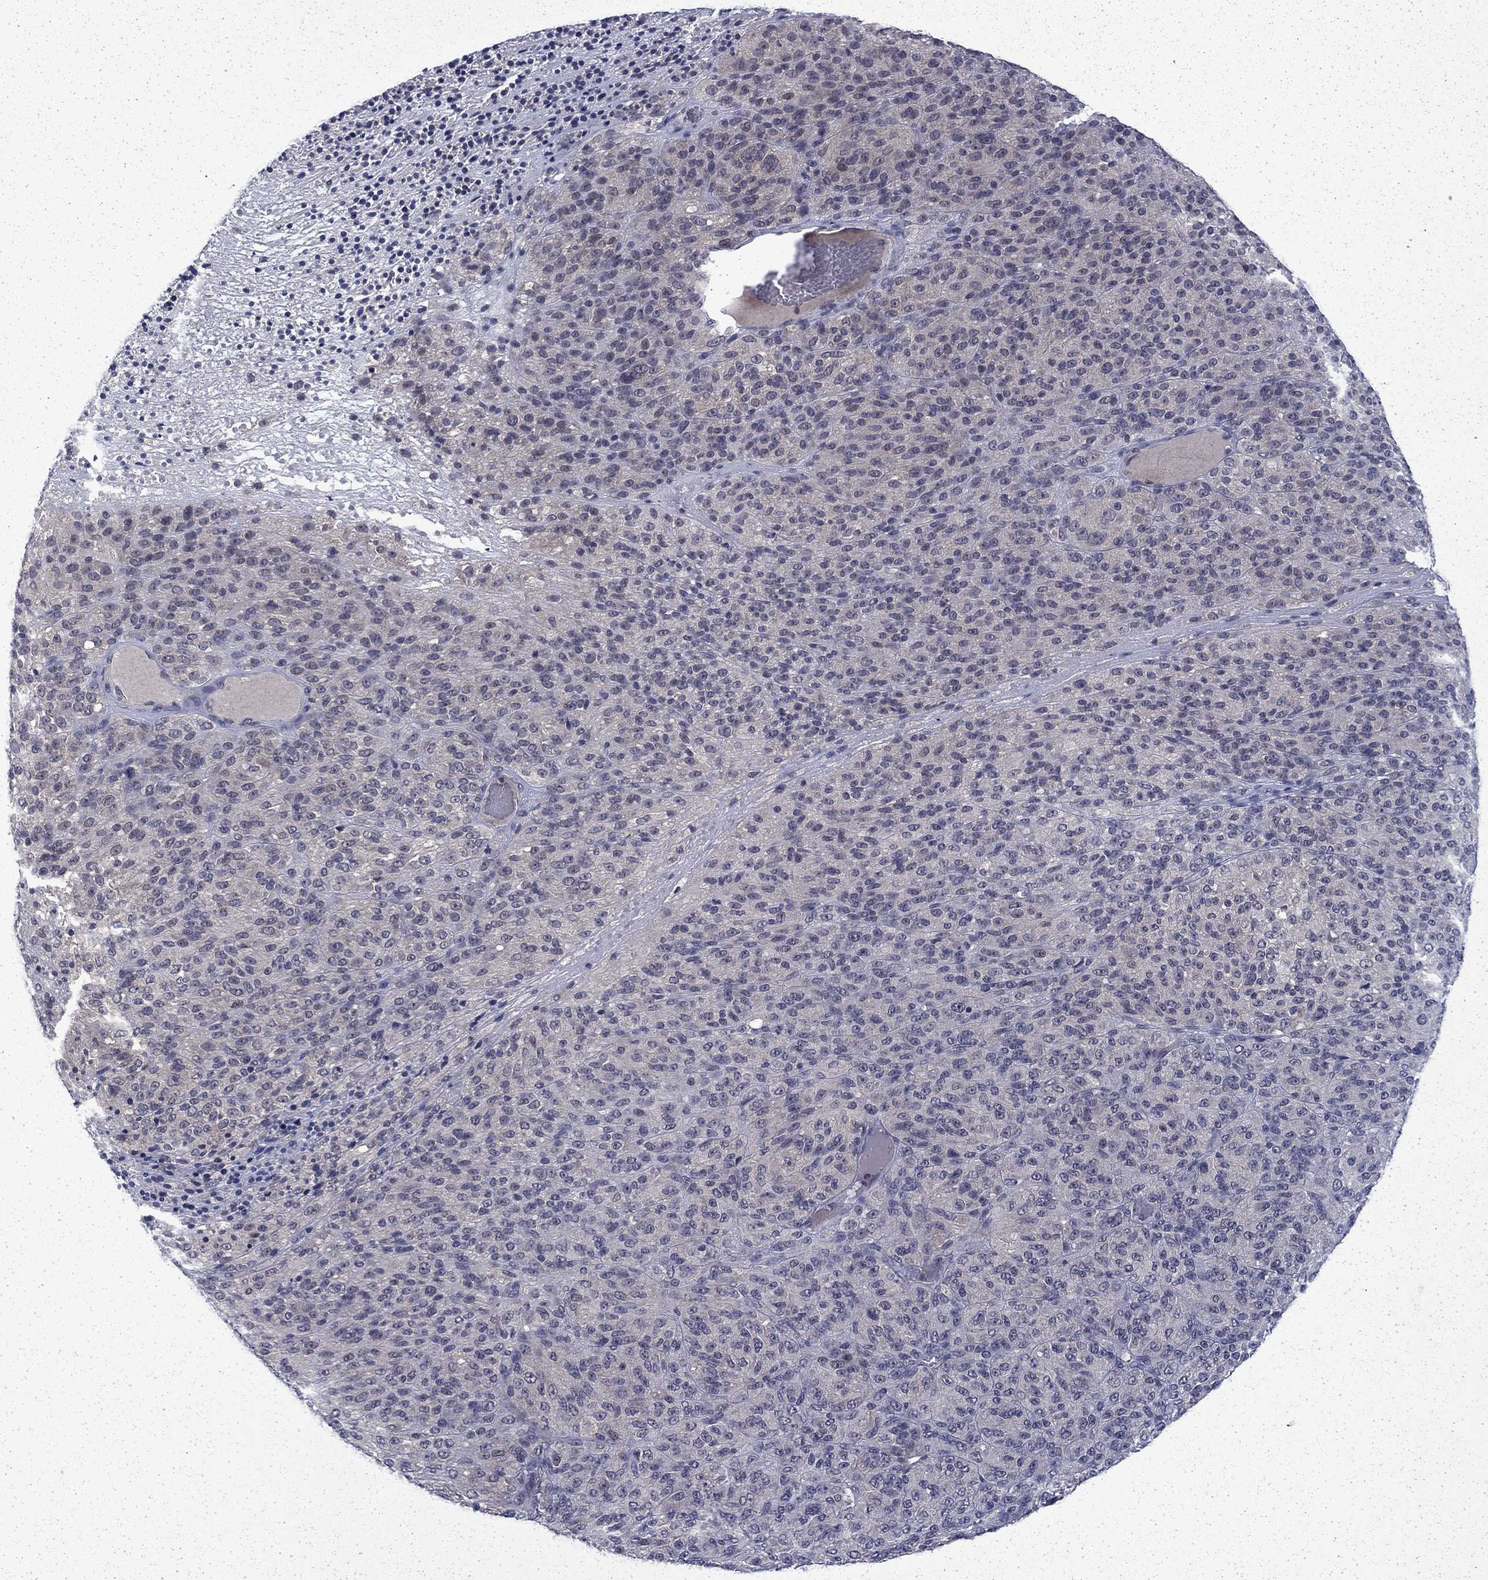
{"staining": {"intensity": "negative", "quantity": "none", "location": "none"}, "tissue": "melanoma", "cell_type": "Tumor cells", "image_type": "cancer", "snomed": [{"axis": "morphology", "description": "Malignant melanoma, Metastatic site"}, {"axis": "topography", "description": "Brain"}], "caption": "DAB (3,3'-diaminobenzidine) immunohistochemical staining of malignant melanoma (metastatic site) displays no significant staining in tumor cells.", "gene": "CHAT", "patient": {"sex": "female", "age": 56}}